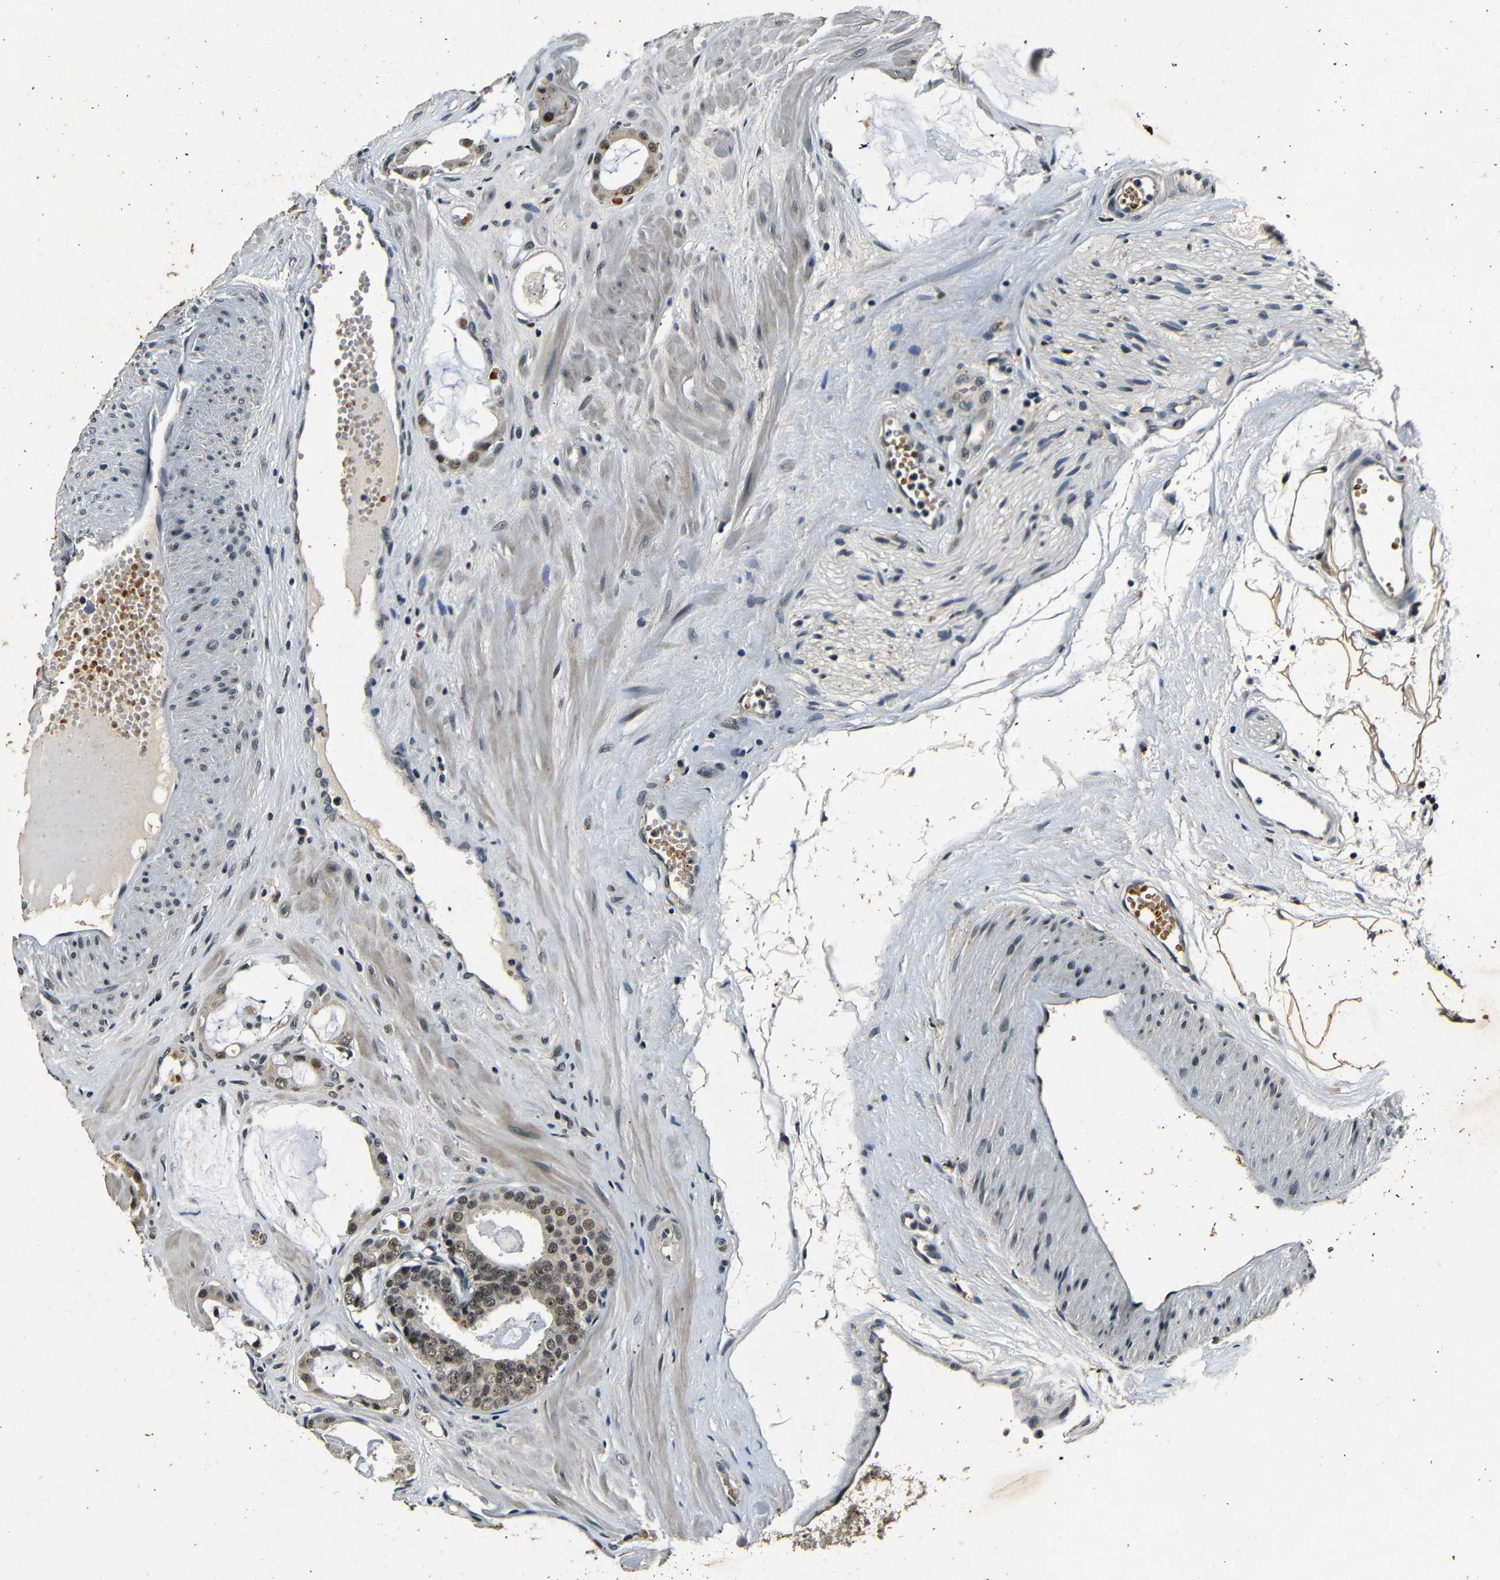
{"staining": {"intensity": "moderate", "quantity": ">75%", "location": "nuclear"}, "tissue": "prostate cancer", "cell_type": "Tumor cells", "image_type": "cancer", "snomed": [{"axis": "morphology", "description": "Adenocarcinoma, Low grade"}, {"axis": "topography", "description": "Prostate"}], "caption": "Immunohistochemical staining of human prostate cancer demonstrates moderate nuclear protein positivity in about >75% of tumor cells. (Stains: DAB (3,3'-diaminobenzidine) in brown, nuclei in blue, Microscopy: brightfield microscopy at high magnification).", "gene": "FOXD4", "patient": {"sex": "male", "age": 53}}